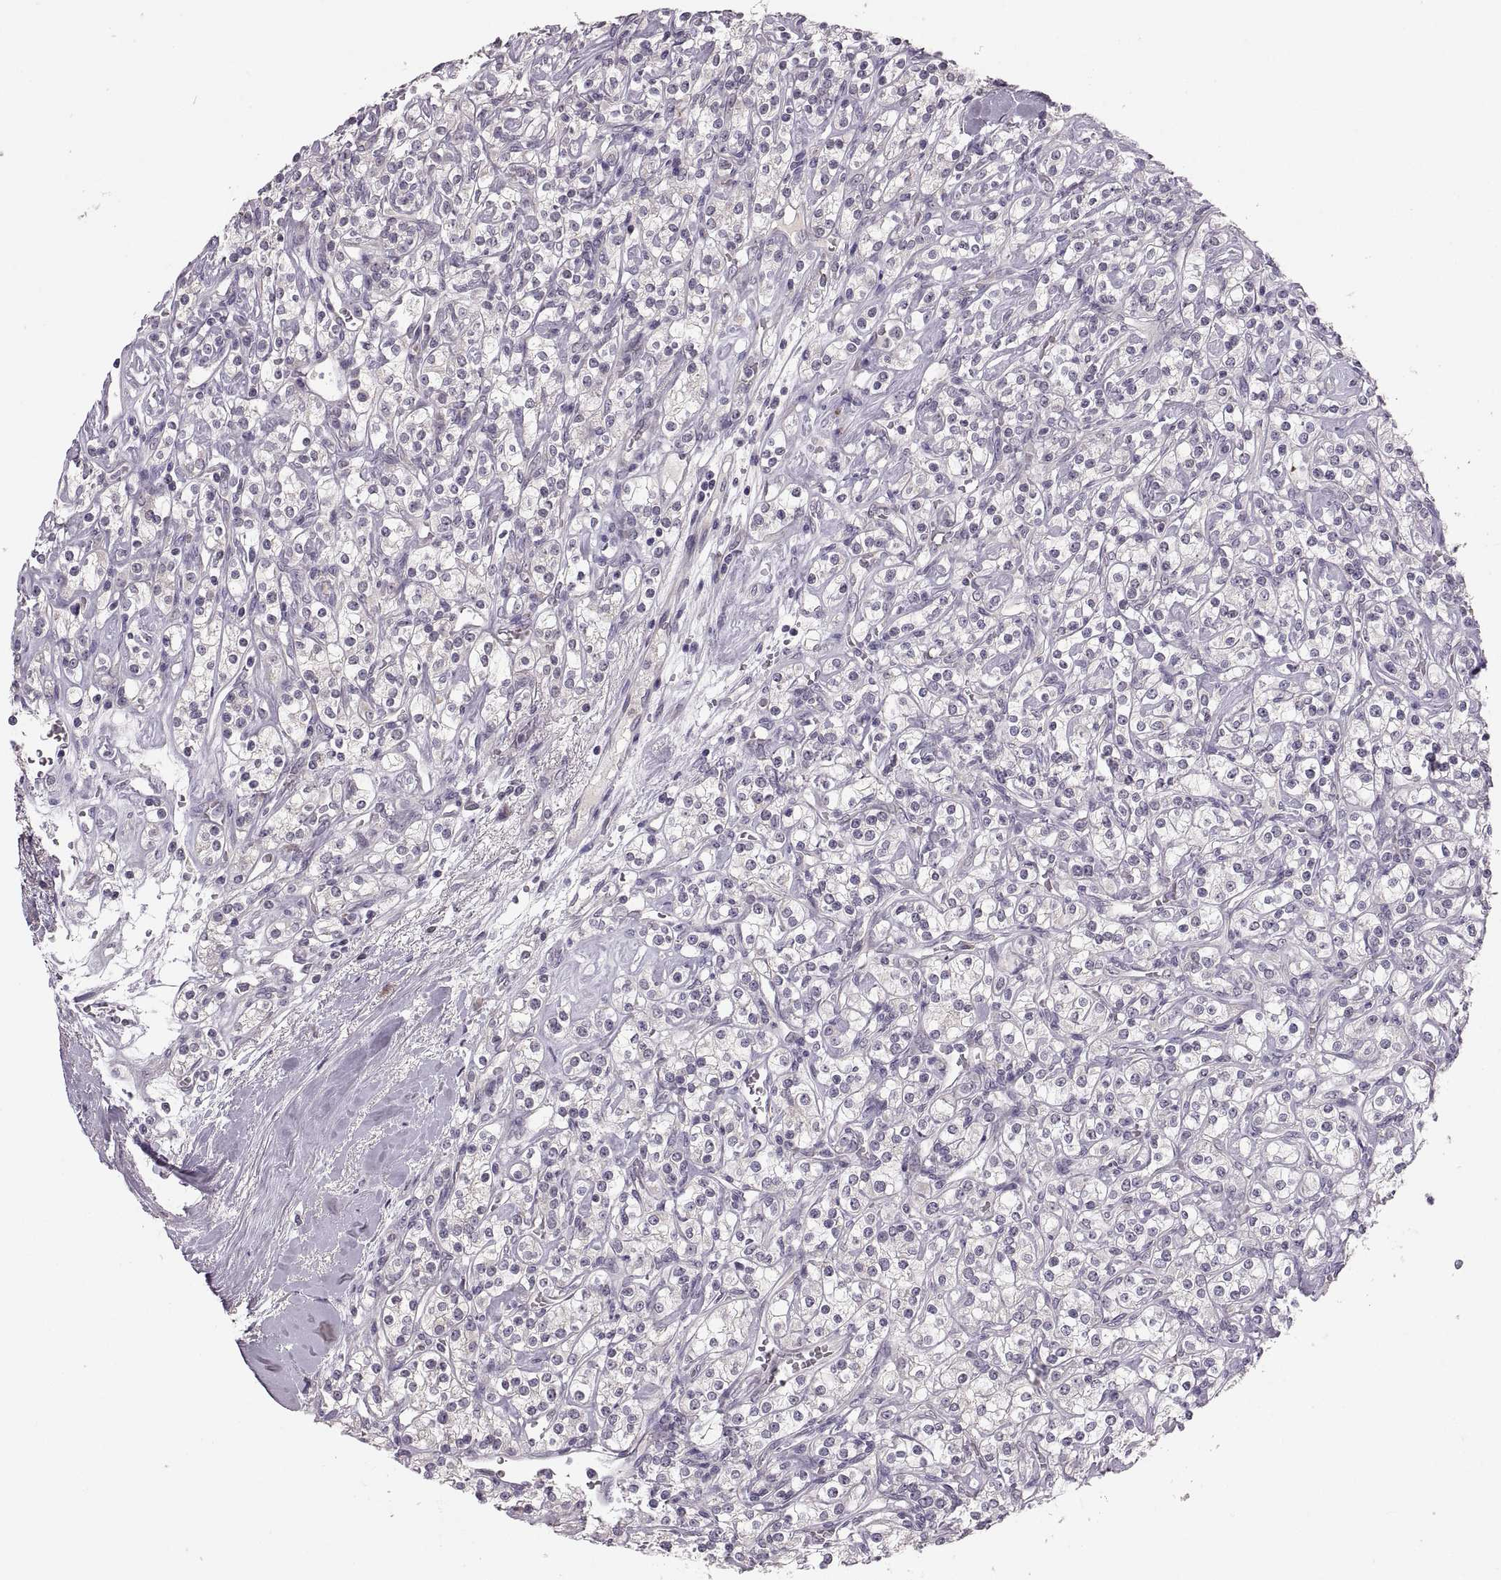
{"staining": {"intensity": "negative", "quantity": "none", "location": "none"}, "tissue": "renal cancer", "cell_type": "Tumor cells", "image_type": "cancer", "snomed": [{"axis": "morphology", "description": "Adenocarcinoma, NOS"}, {"axis": "topography", "description": "Kidney"}], "caption": "The histopathology image exhibits no significant positivity in tumor cells of renal cancer (adenocarcinoma).", "gene": "ADH6", "patient": {"sex": "male", "age": 77}}